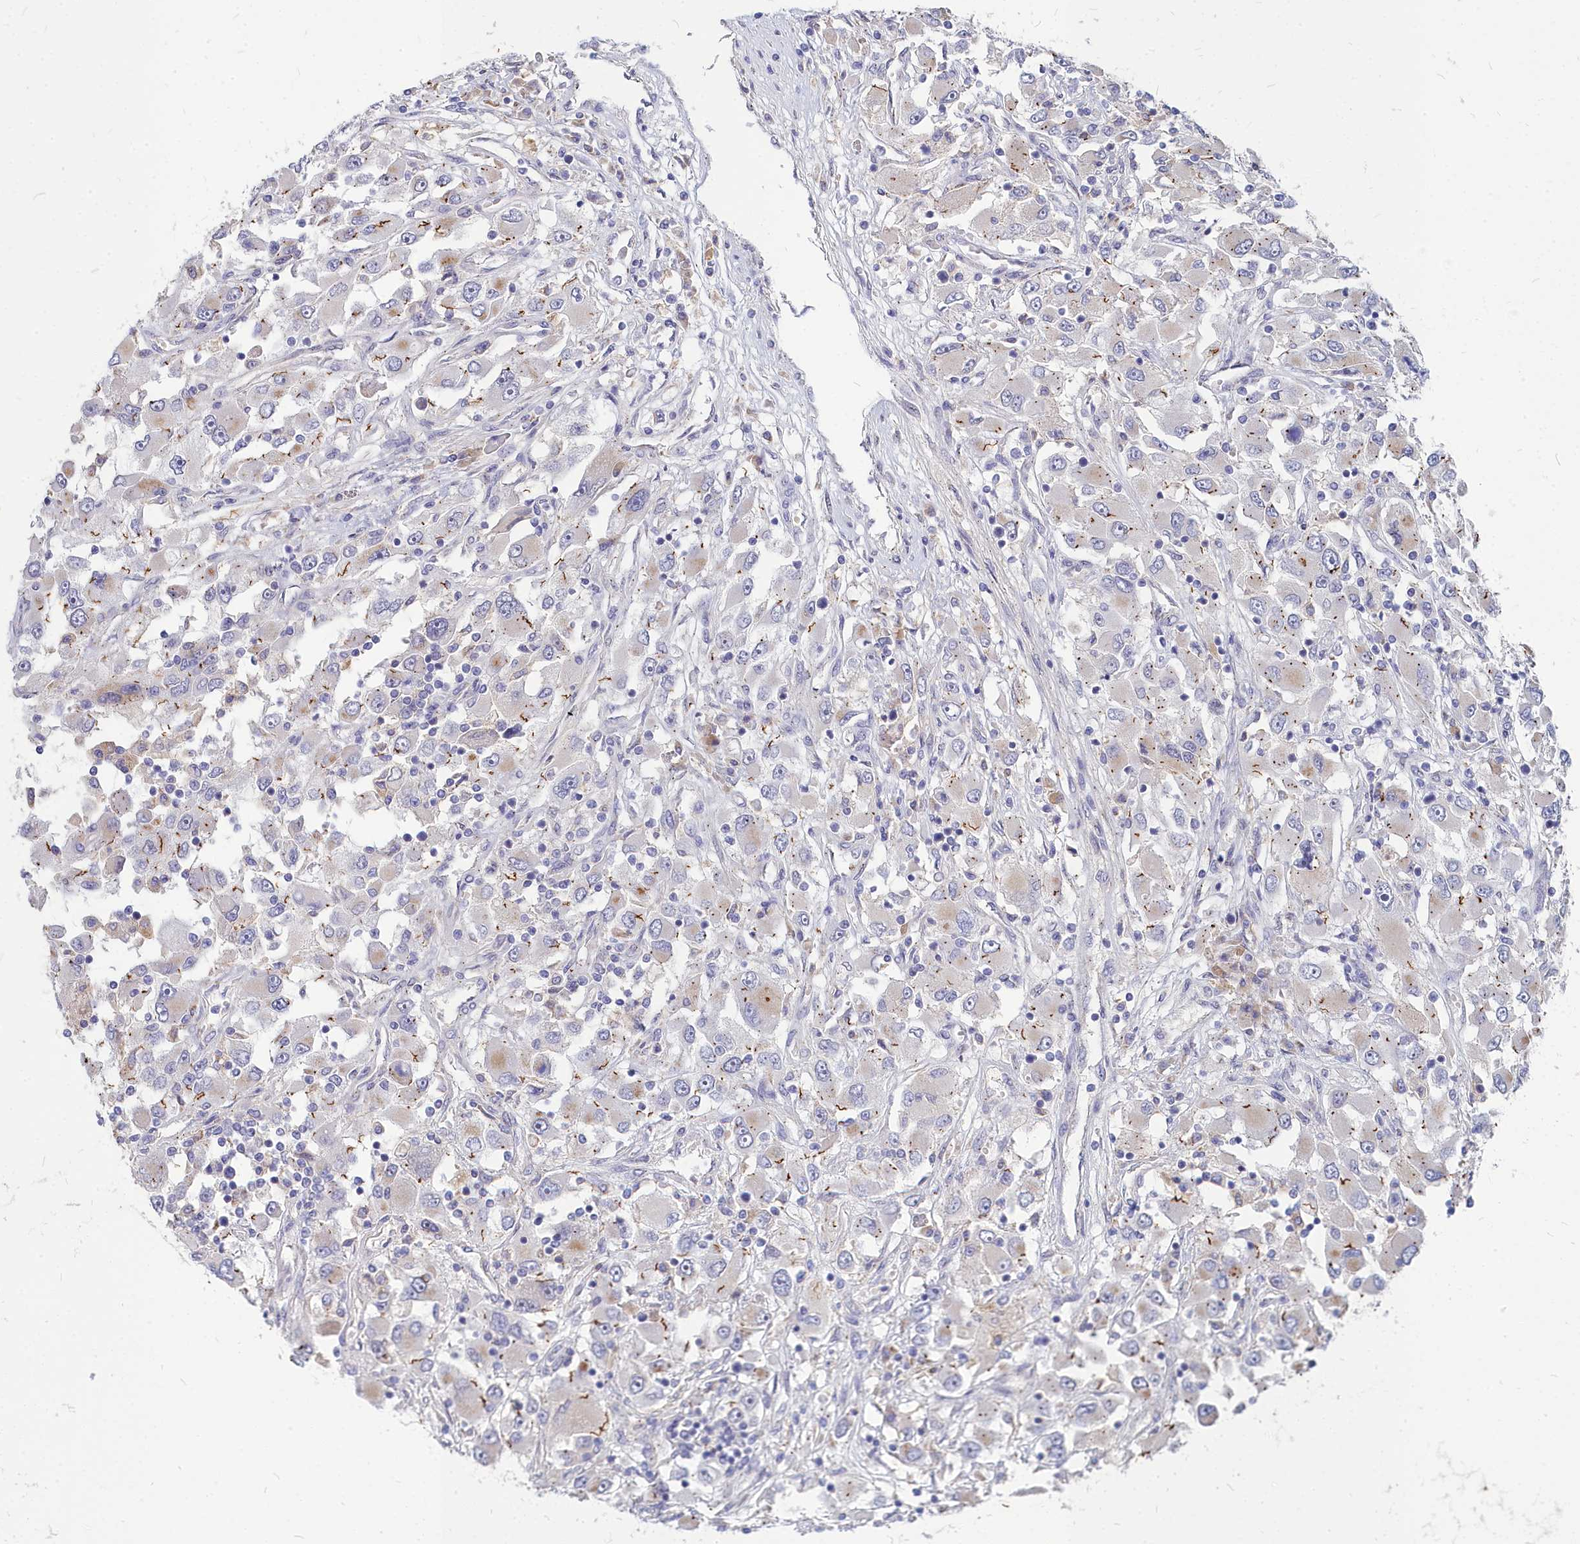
{"staining": {"intensity": "weak", "quantity": "25%-75%", "location": "cytoplasmic/membranous"}, "tissue": "renal cancer", "cell_type": "Tumor cells", "image_type": "cancer", "snomed": [{"axis": "morphology", "description": "Adenocarcinoma, NOS"}, {"axis": "topography", "description": "Kidney"}], "caption": "A photomicrograph of renal adenocarcinoma stained for a protein demonstrates weak cytoplasmic/membranous brown staining in tumor cells.", "gene": "NOXA1", "patient": {"sex": "female", "age": 52}}